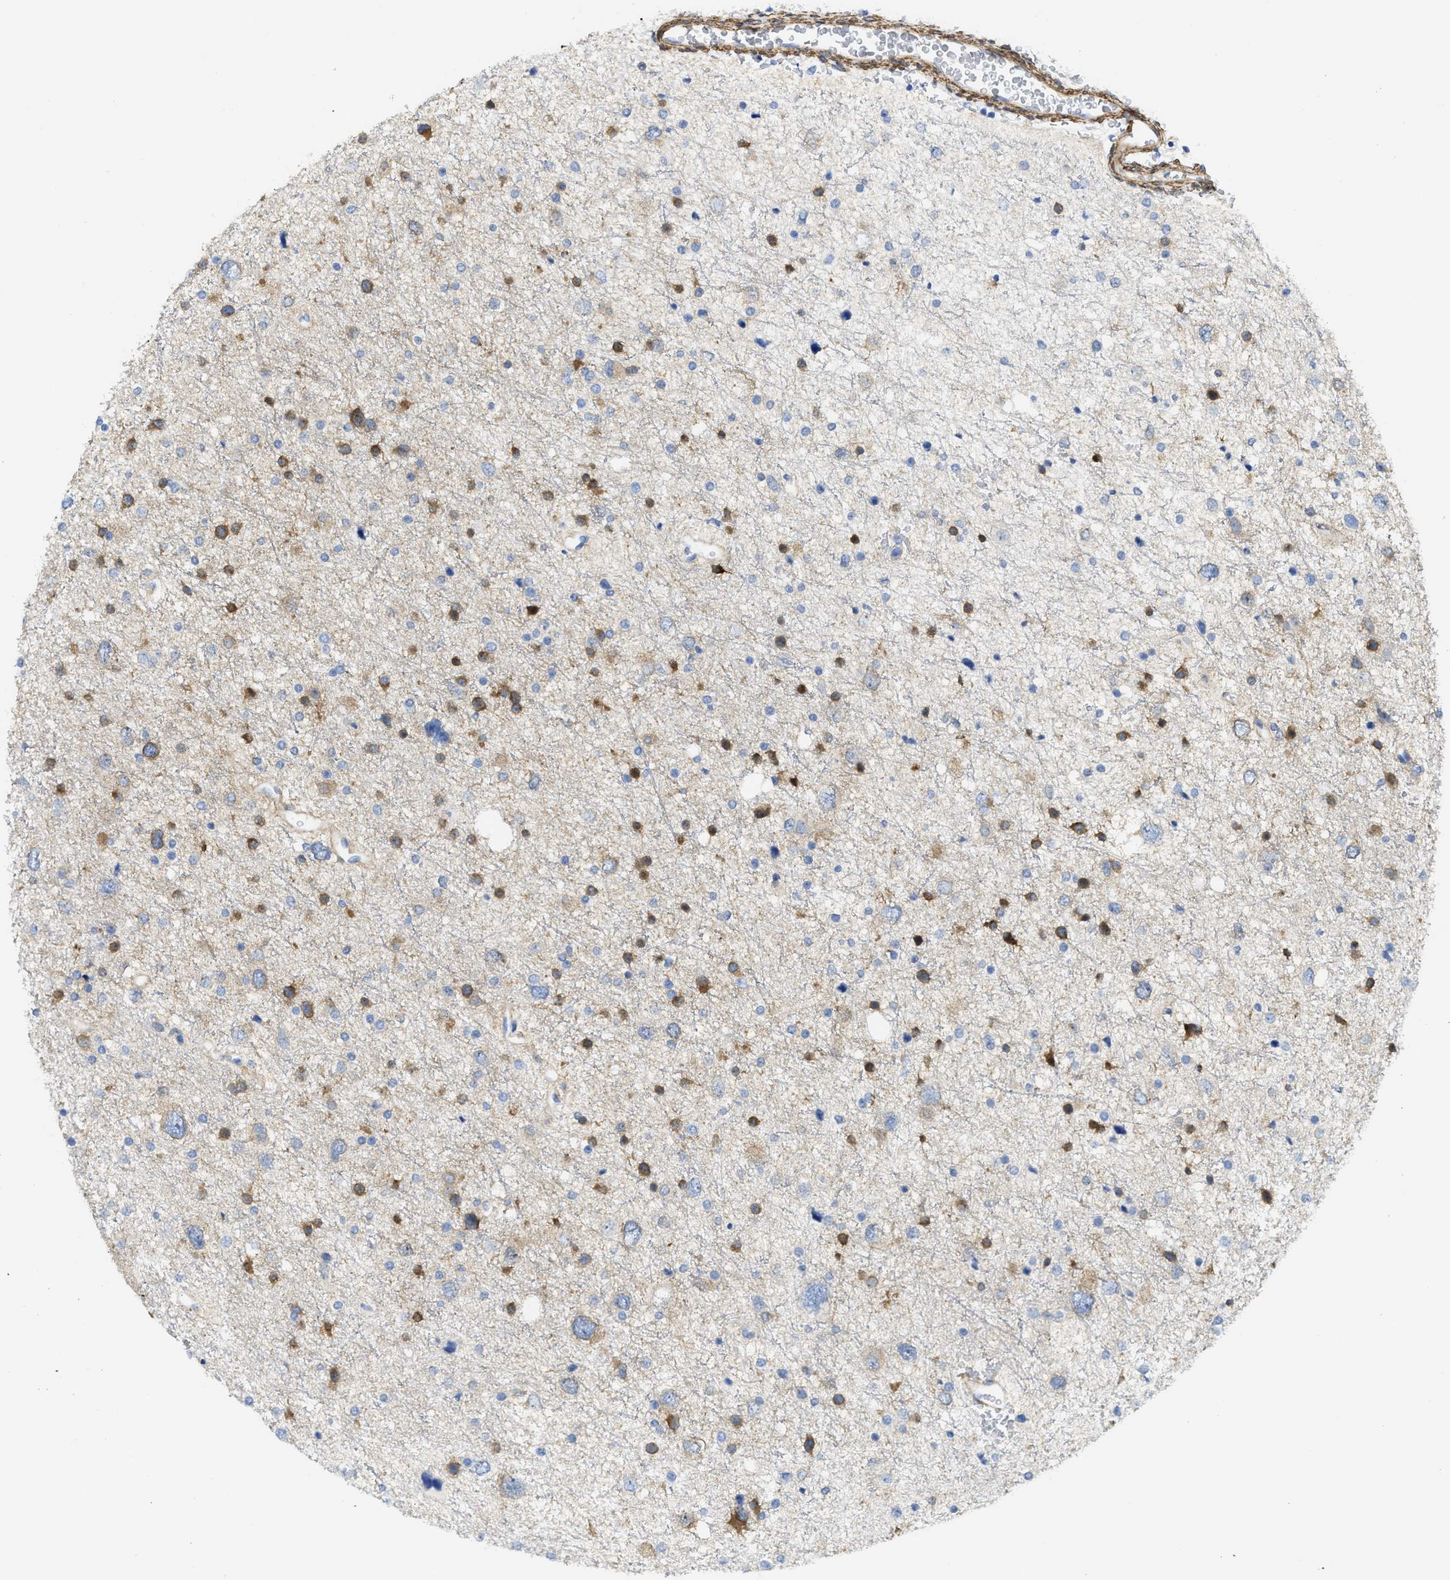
{"staining": {"intensity": "moderate", "quantity": "25%-75%", "location": "cytoplasmic/membranous"}, "tissue": "glioma", "cell_type": "Tumor cells", "image_type": "cancer", "snomed": [{"axis": "morphology", "description": "Glioma, malignant, Low grade"}, {"axis": "topography", "description": "Brain"}], "caption": "Moderate cytoplasmic/membranous protein expression is present in about 25%-75% of tumor cells in glioma.", "gene": "TUB", "patient": {"sex": "female", "age": 37}}